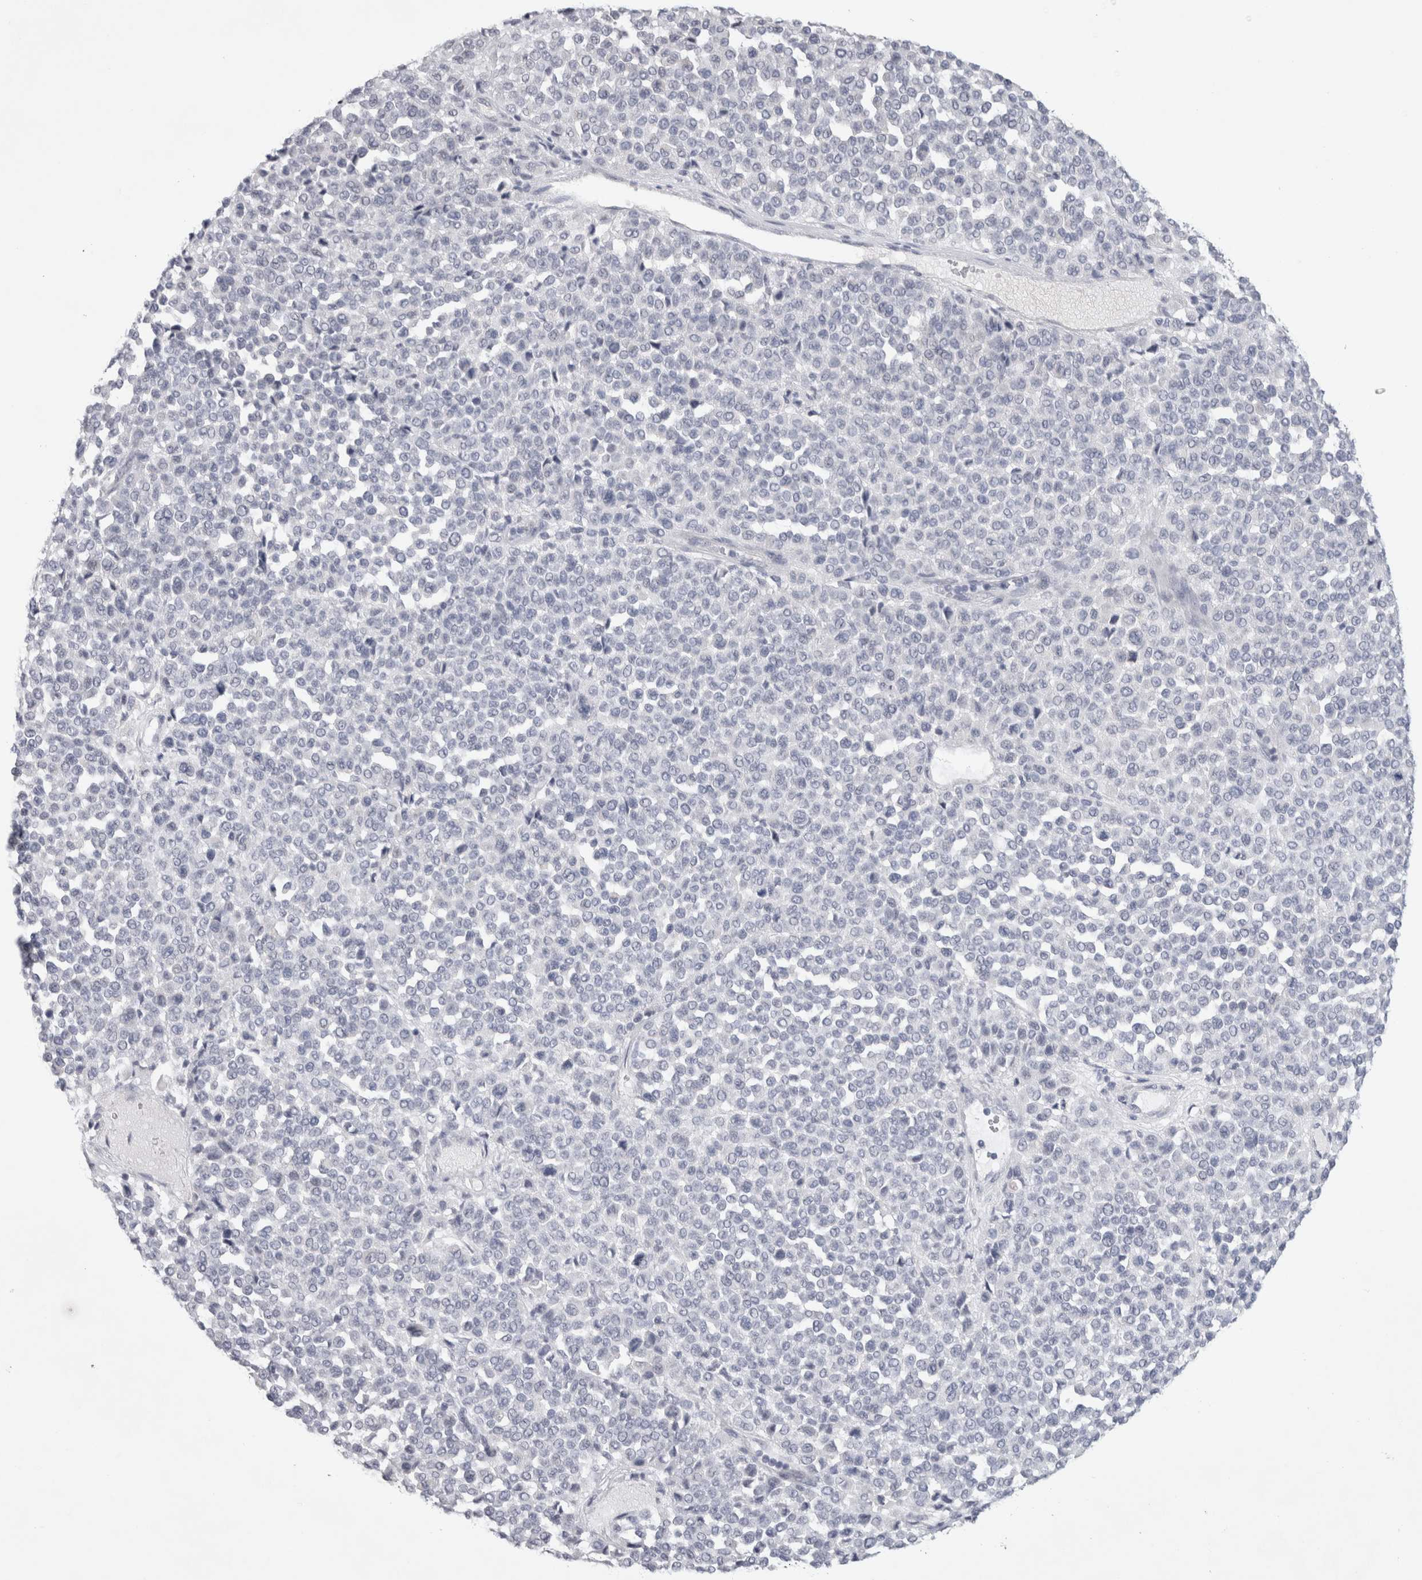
{"staining": {"intensity": "negative", "quantity": "none", "location": "none"}, "tissue": "melanoma", "cell_type": "Tumor cells", "image_type": "cancer", "snomed": [{"axis": "morphology", "description": "Malignant melanoma, Metastatic site"}, {"axis": "topography", "description": "Pancreas"}], "caption": "This micrograph is of malignant melanoma (metastatic site) stained with immunohistochemistry (IHC) to label a protein in brown with the nuclei are counter-stained blue. There is no staining in tumor cells. (Immunohistochemistry, brightfield microscopy, high magnification).", "gene": "TONSL", "patient": {"sex": "female", "age": 30}}